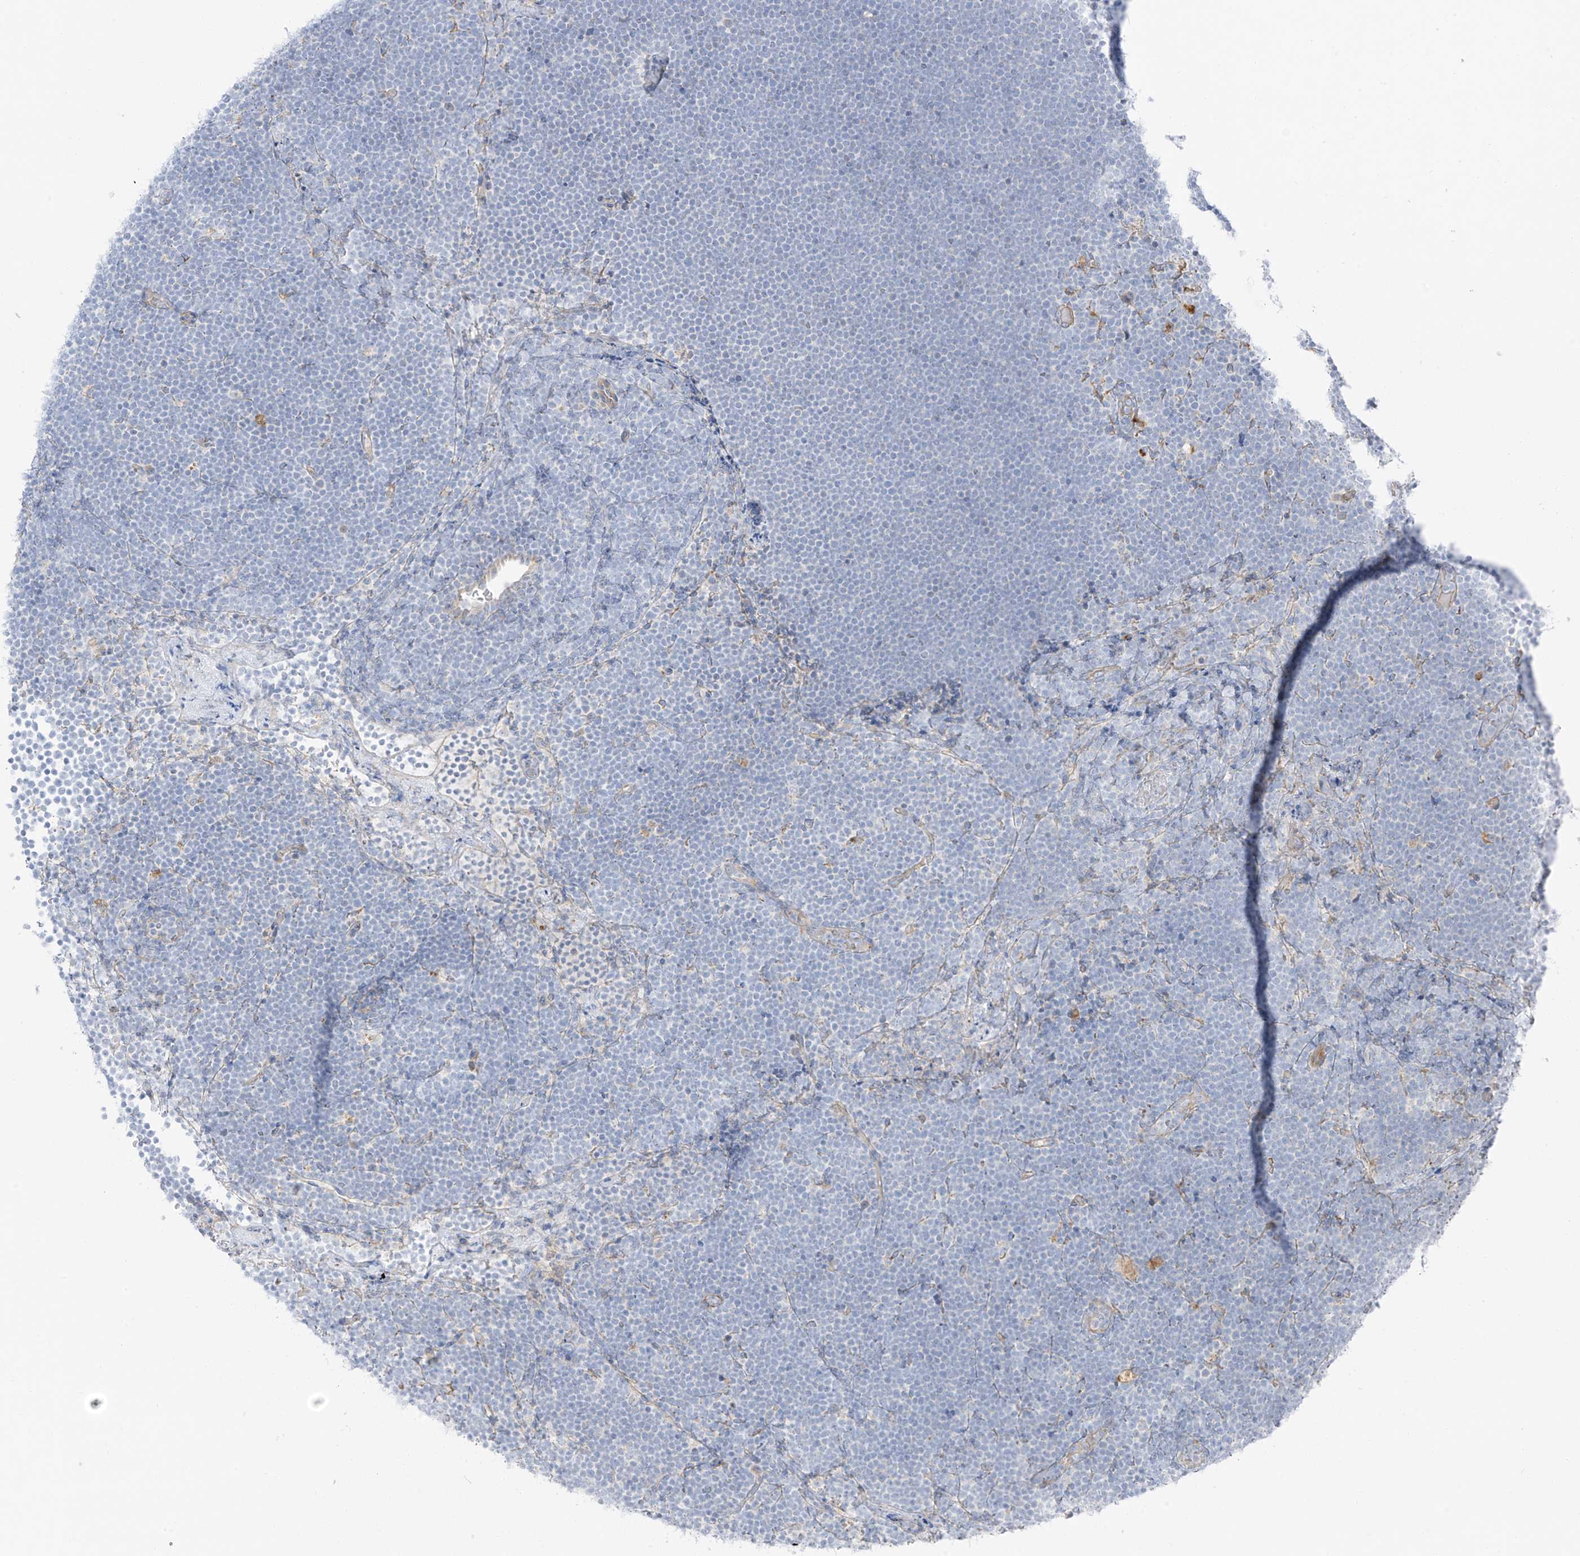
{"staining": {"intensity": "negative", "quantity": "none", "location": "none"}, "tissue": "lymphoma", "cell_type": "Tumor cells", "image_type": "cancer", "snomed": [{"axis": "morphology", "description": "Malignant lymphoma, non-Hodgkin's type, High grade"}, {"axis": "topography", "description": "Lymph node"}], "caption": "High power microscopy histopathology image of an immunohistochemistry photomicrograph of malignant lymphoma, non-Hodgkin's type (high-grade), revealing no significant expression in tumor cells. The staining is performed using DAB (3,3'-diaminobenzidine) brown chromogen with nuclei counter-stained in using hematoxylin.", "gene": "TAL2", "patient": {"sex": "male", "age": 13}}